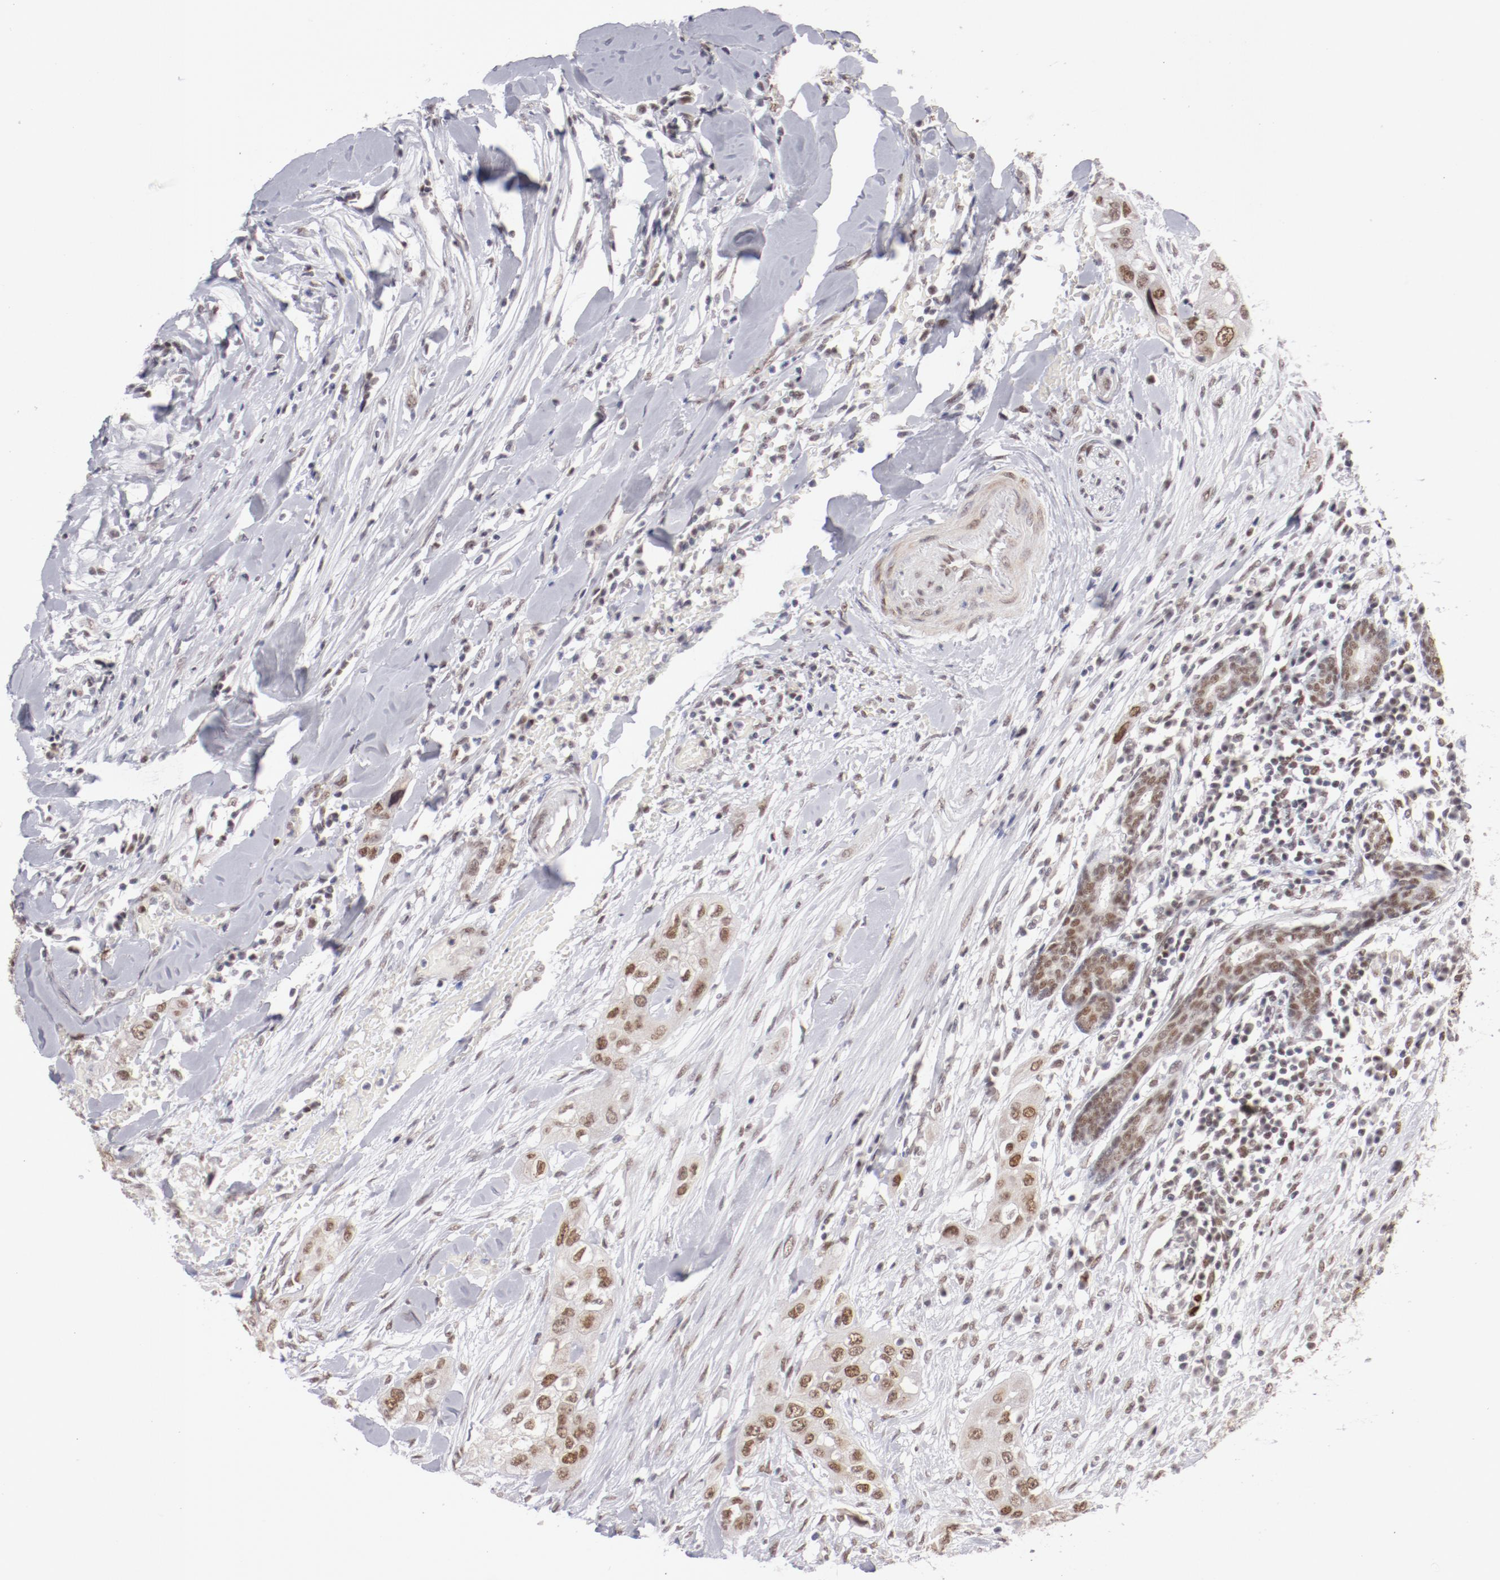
{"staining": {"intensity": "moderate", "quantity": ">75%", "location": "nuclear"}, "tissue": "head and neck cancer", "cell_type": "Tumor cells", "image_type": "cancer", "snomed": [{"axis": "morphology", "description": "Neoplasm, malignant, NOS"}, {"axis": "topography", "description": "Salivary gland"}, {"axis": "topography", "description": "Head-Neck"}], "caption": "This photomicrograph exhibits IHC staining of human head and neck neoplasm (malignant), with medium moderate nuclear staining in about >75% of tumor cells.", "gene": "TFAP4", "patient": {"sex": "male", "age": 43}}